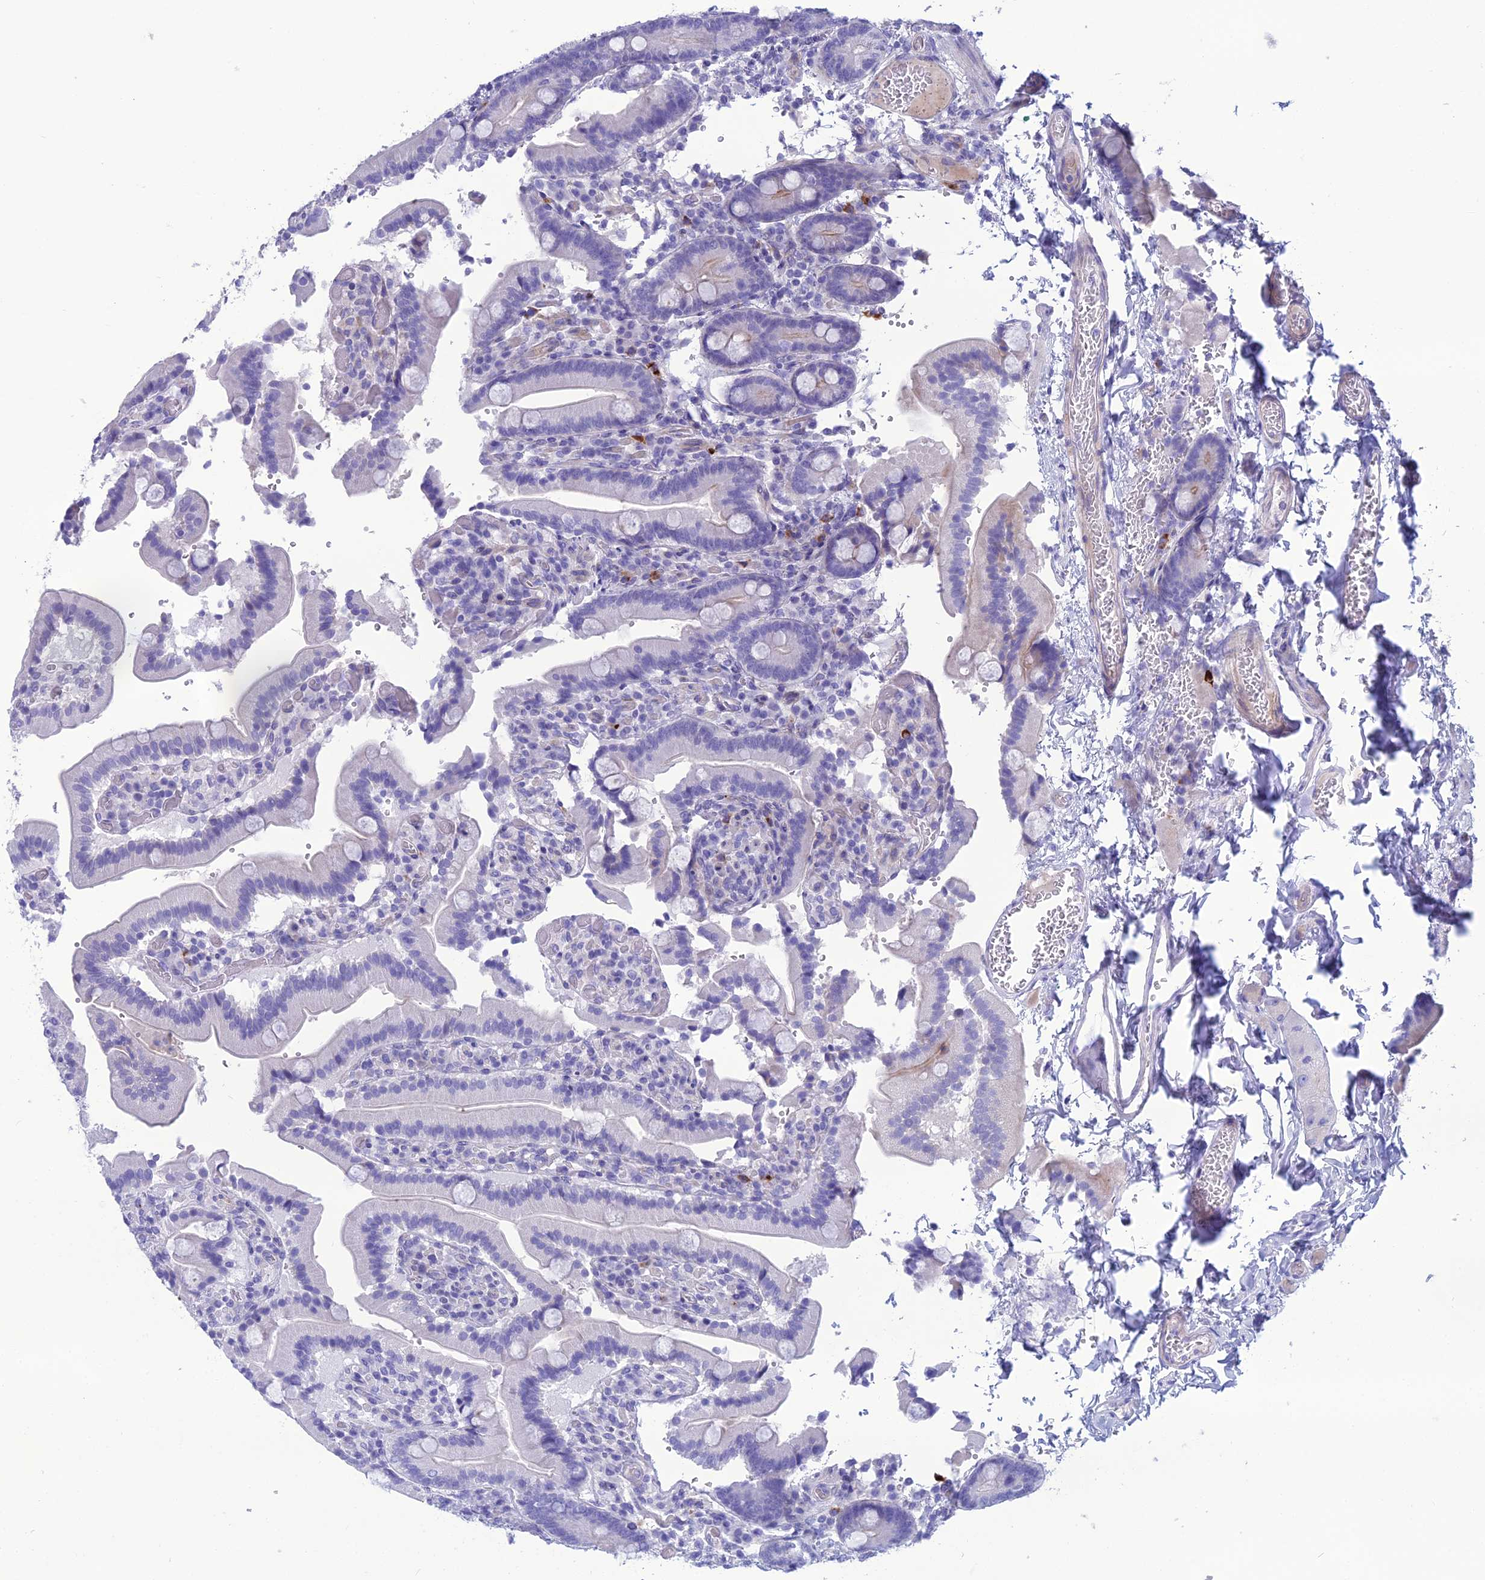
{"staining": {"intensity": "negative", "quantity": "none", "location": "none"}, "tissue": "duodenum", "cell_type": "Glandular cells", "image_type": "normal", "snomed": [{"axis": "morphology", "description": "Normal tissue, NOS"}, {"axis": "topography", "description": "Duodenum"}], "caption": "Histopathology image shows no significant protein staining in glandular cells of unremarkable duodenum.", "gene": "OR56B1", "patient": {"sex": "female", "age": 62}}